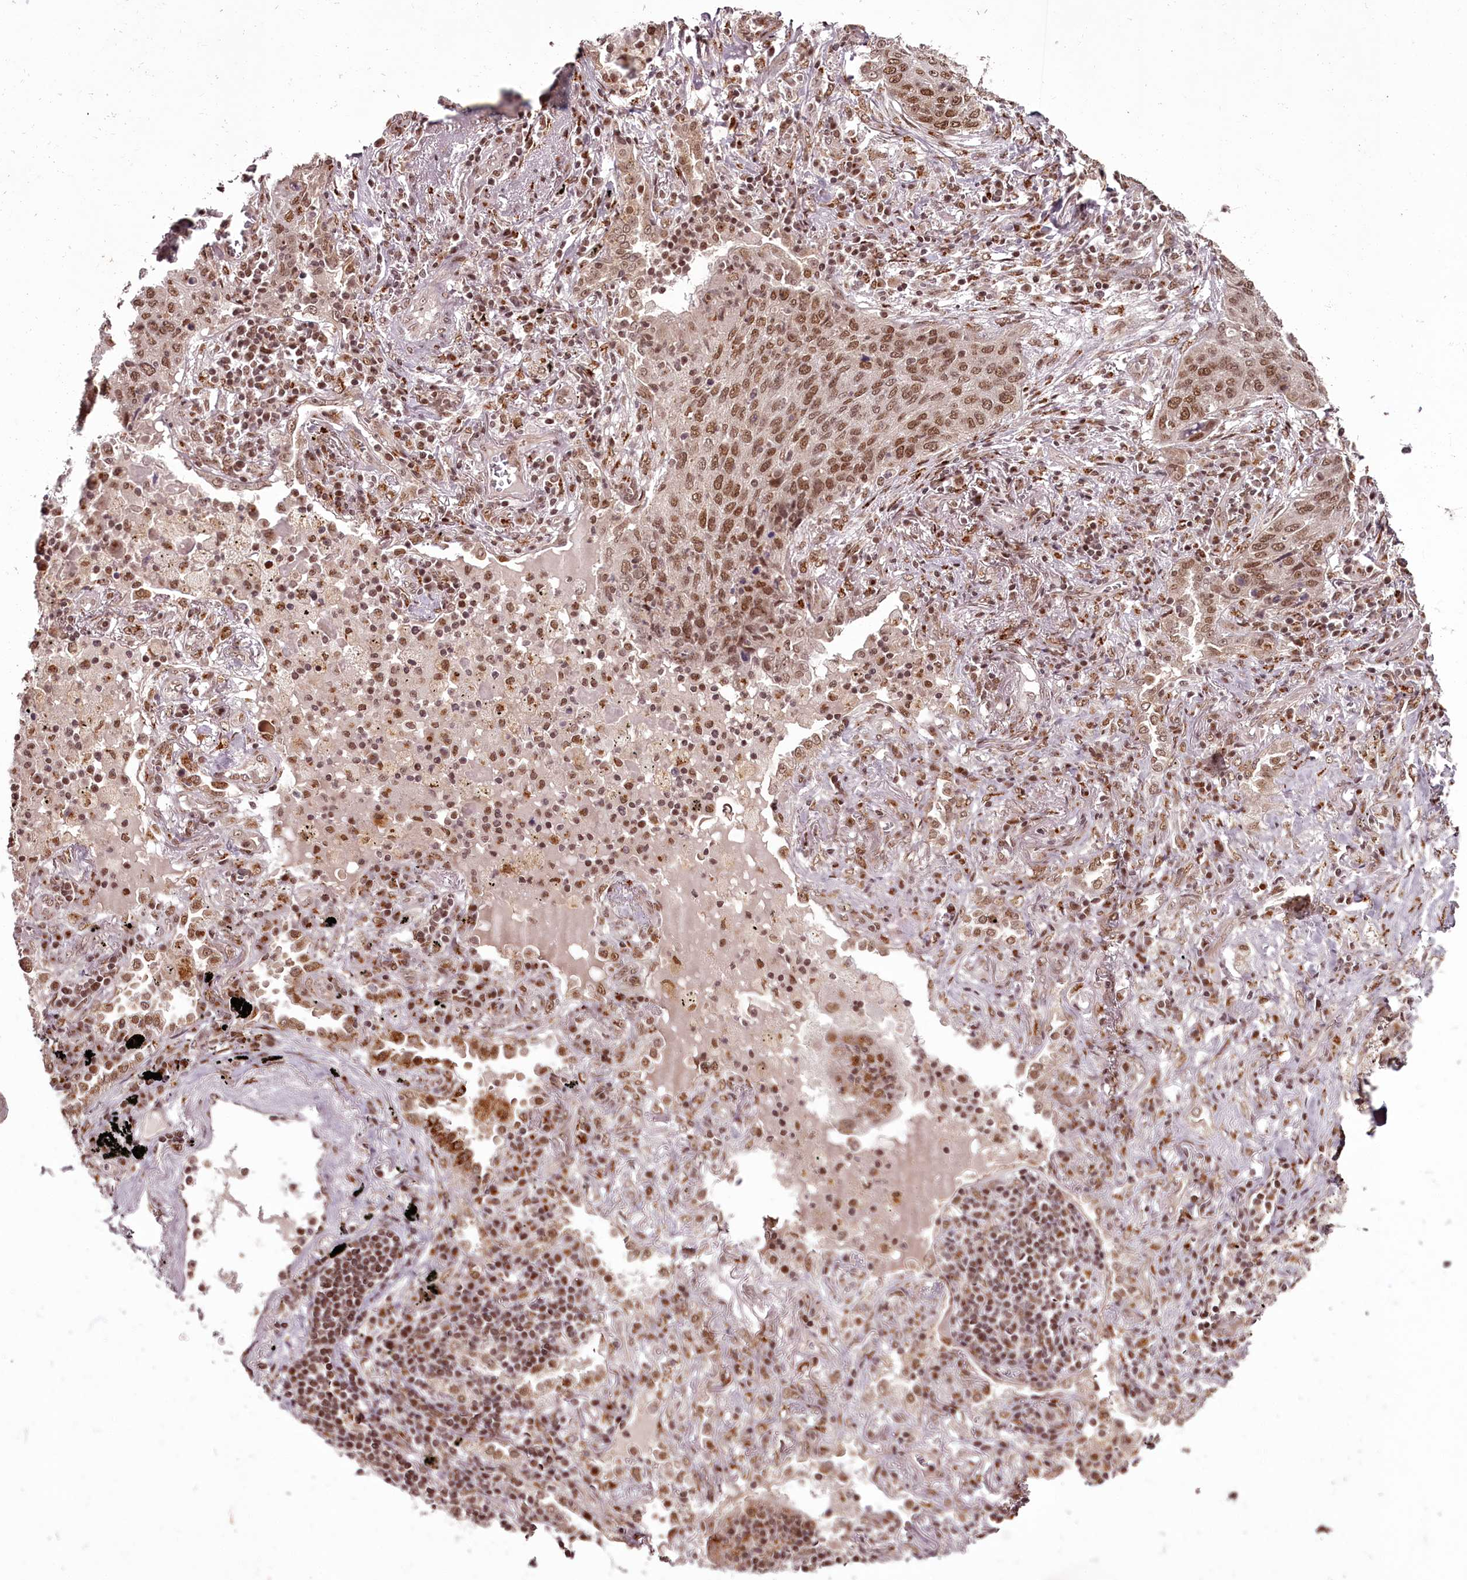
{"staining": {"intensity": "moderate", "quantity": ">75%", "location": "nuclear"}, "tissue": "lung cancer", "cell_type": "Tumor cells", "image_type": "cancer", "snomed": [{"axis": "morphology", "description": "Squamous cell carcinoma, NOS"}, {"axis": "topography", "description": "Lung"}], "caption": "The micrograph shows a brown stain indicating the presence of a protein in the nuclear of tumor cells in lung squamous cell carcinoma.", "gene": "CEP83", "patient": {"sex": "female", "age": 63}}